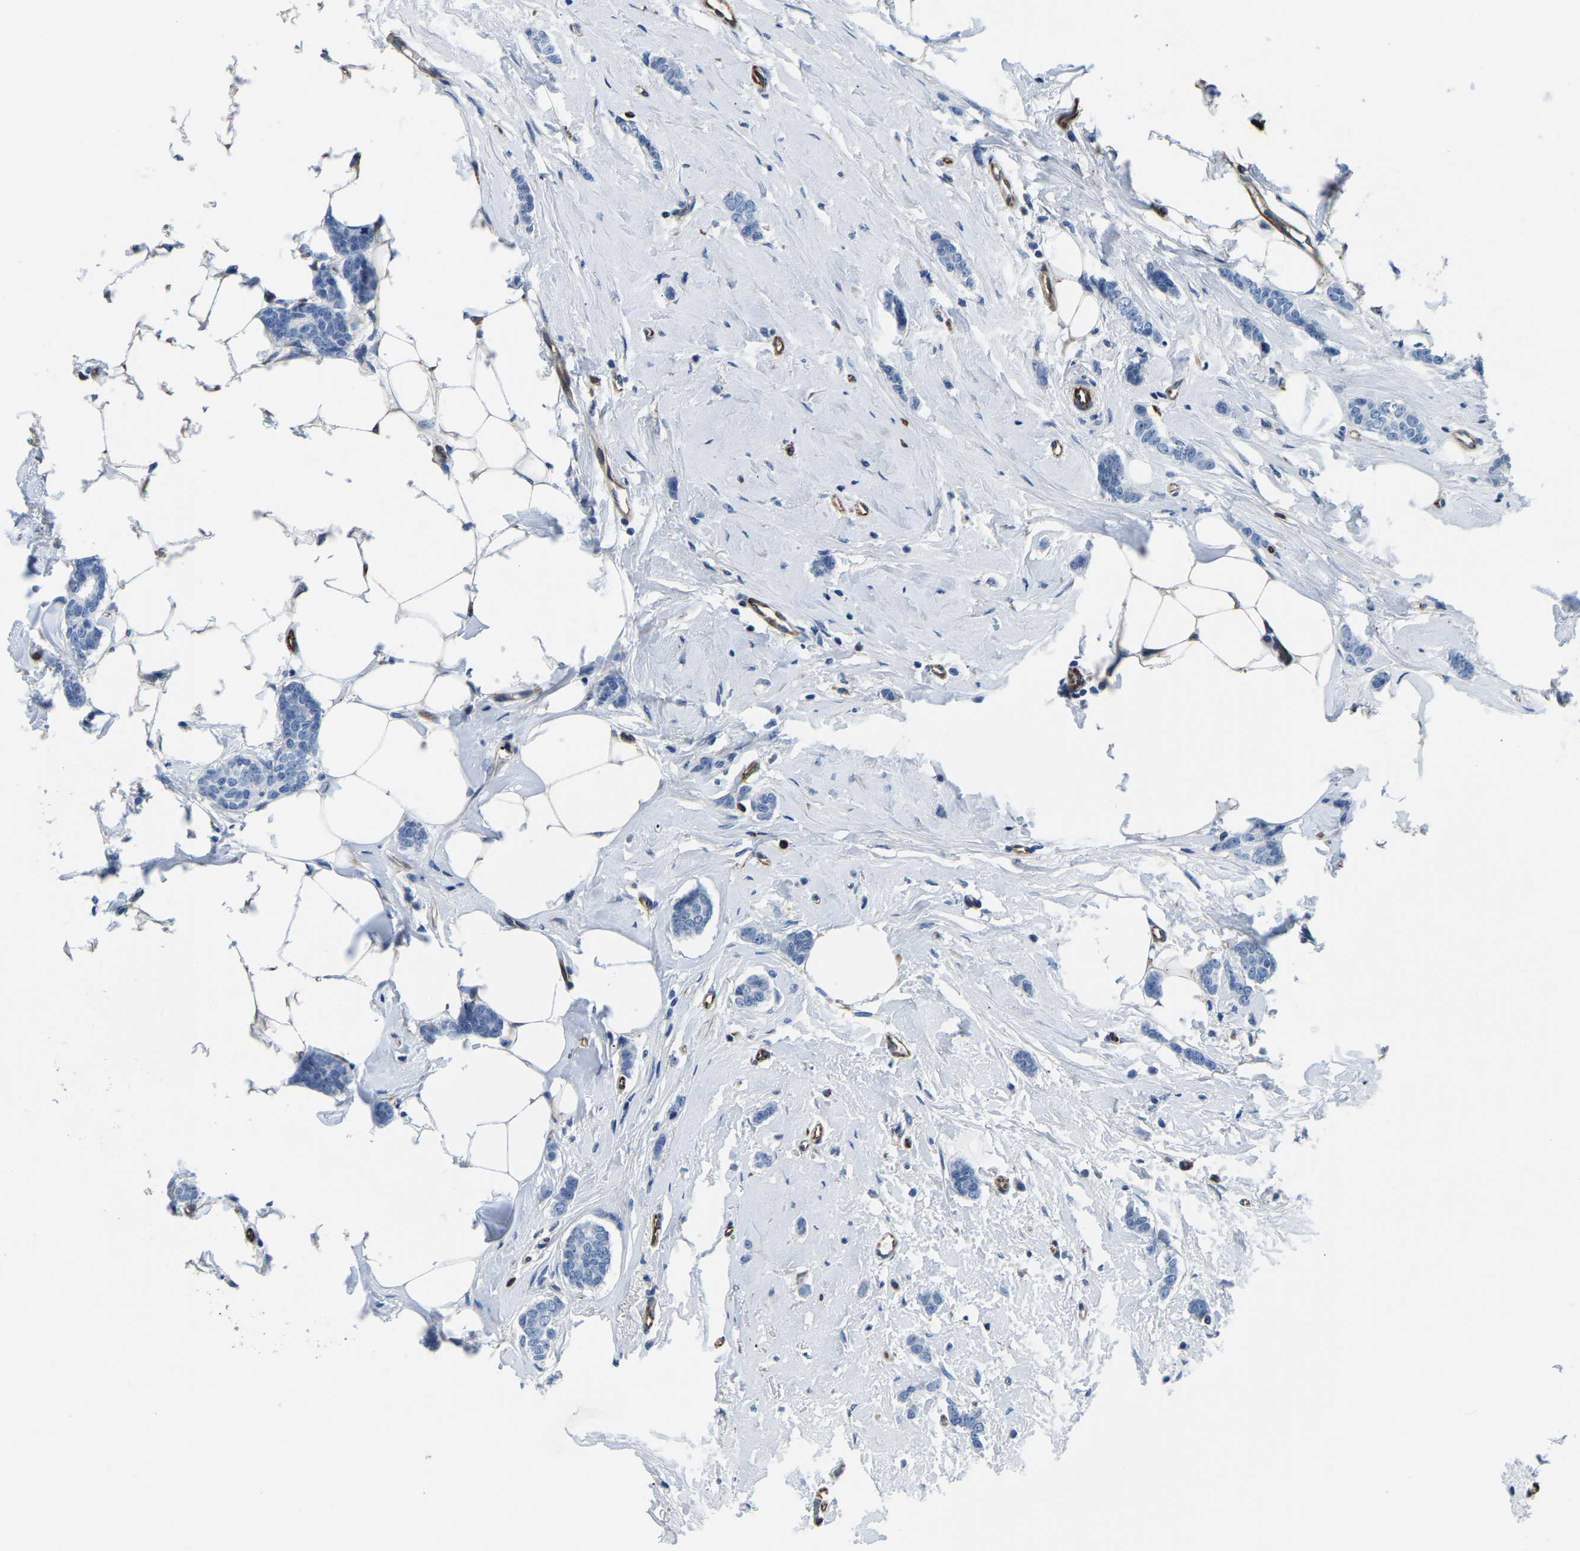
{"staining": {"intensity": "negative", "quantity": "none", "location": "none"}, "tissue": "breast cancer", "cell_type": "Tumor cells", "image_type": "cancer", "snomed": [{"axis": "morphology", "description": "Lobular carcinoma"}, {"axis": "topography", "description": "Skin"}, {"axis": "topography", "description": "Breast"}], "caption": "A photomicrograph of human breast cancer (lobular carcinoma) is negative for staining in tumor cells.", "gene": "MS4A3", "patient": {"sex": "female", "age": 46}}